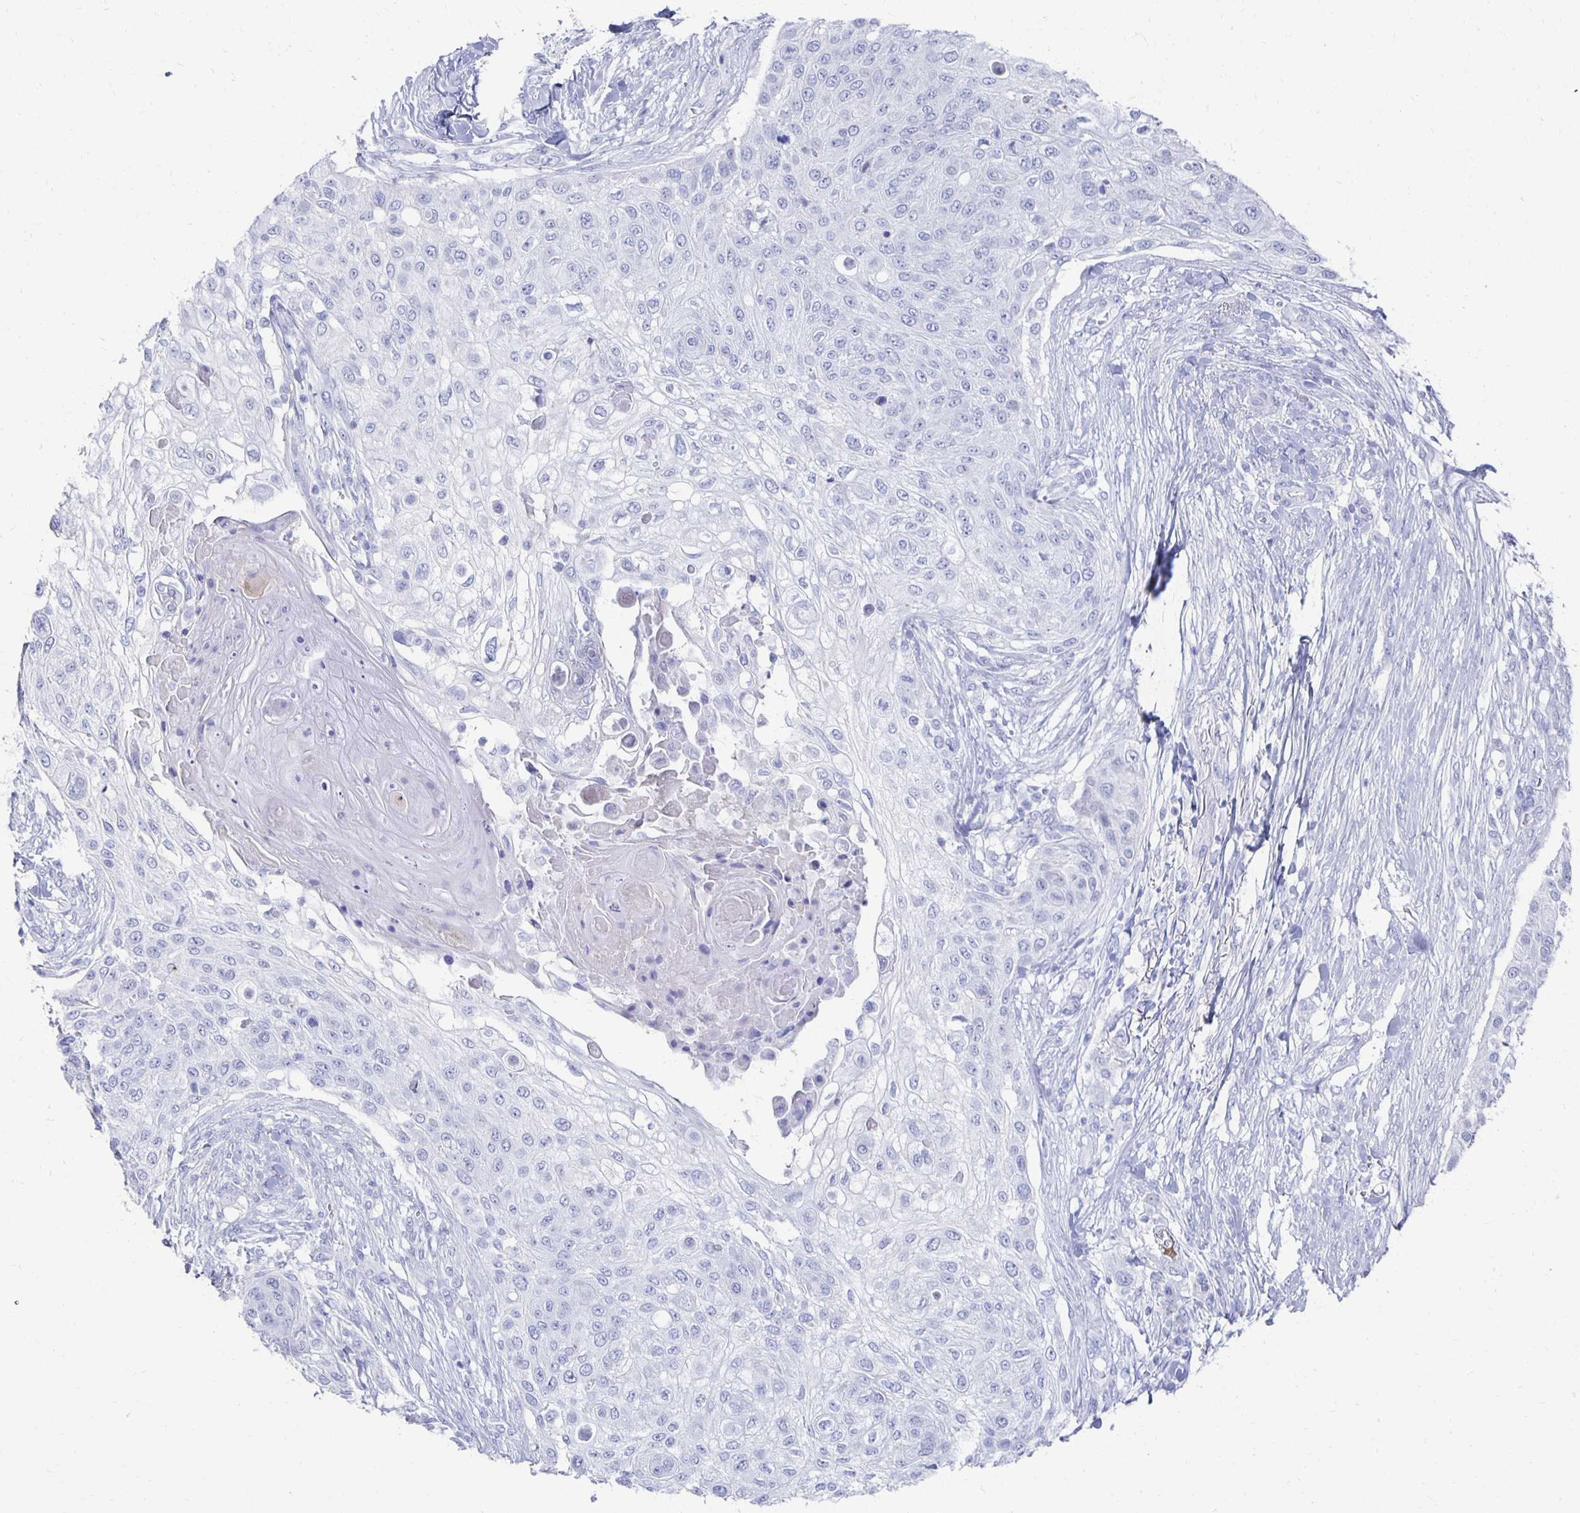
{"staining": {"intensity": "negative", "quantity": "none", "location": "none"}, "tissue": "skin cancer", "cell_type": "Tumor cells", "image_type": "cancer", "snomed": [{"axis": "morphology", "description": "Squamous cell carcinoma, NOS"}, {"axis": "topography", "description": "Skin"}], "caption": "IHC of human skin cancer reveals no positivity in tumor cells.", "gene": "PRDM7", "patient": {"sex": "female", "age": 87}}